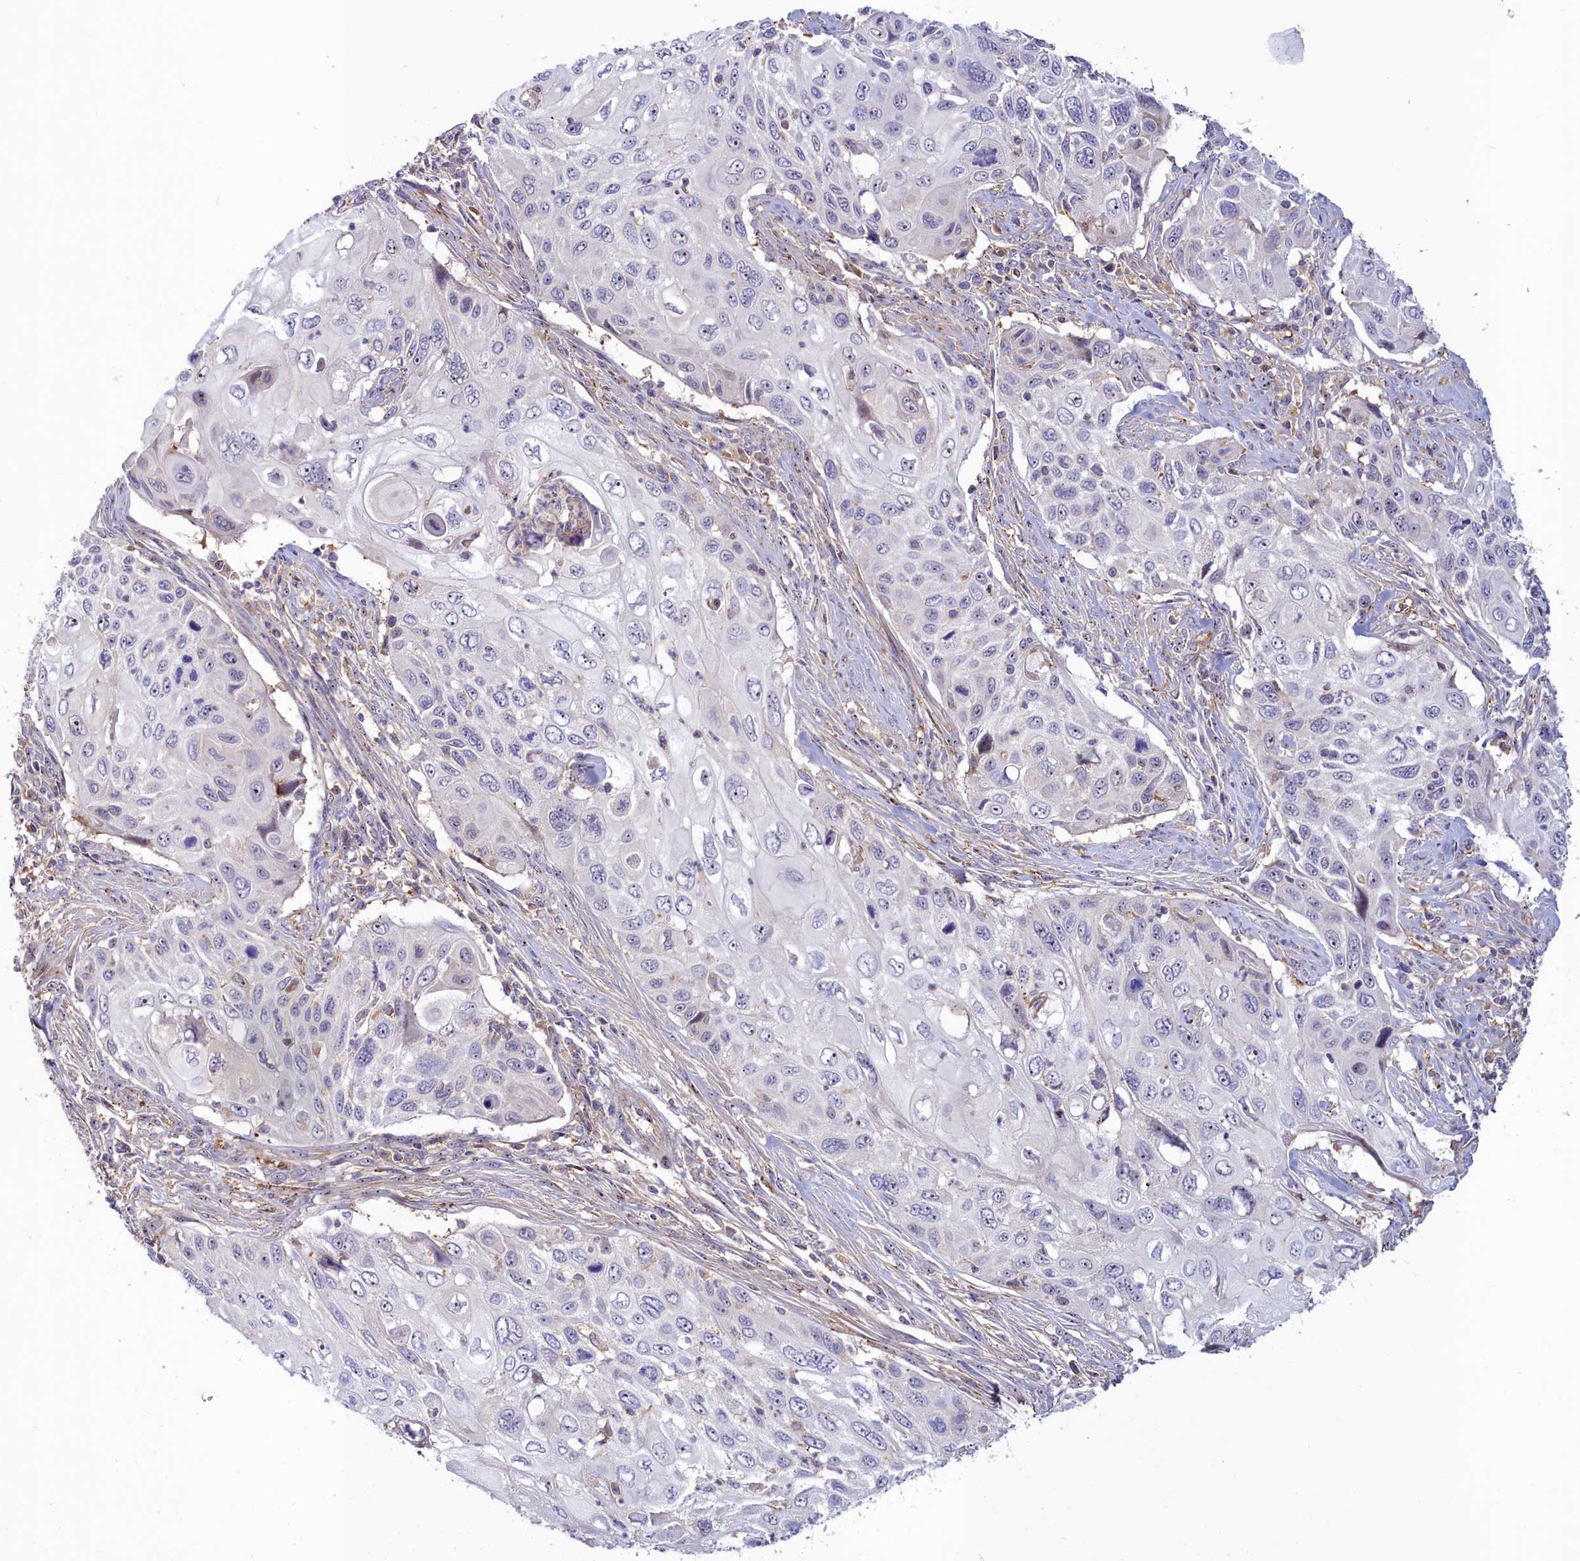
{"staining": {"intensity": "negative", "quantity": "none", "location": "none"}, "tissue": "cervical cancer", "cell_type": "Tumor cells", "image_type": "cancer", "snomed": [{"axis": "morphology", "description": "Squamous cell carcinoma, NOS"}, {"axis": "topography", "description": "Cervix"}], "caption": "Immunohistochemical staining of squamous cell carcinoma (cervical) shows no significant positivity in tumor cells. (DAB IHC with hematoxylin counter stain).", "gene": "NEURL4", "patient": {"sex": "female", "age": 70}}